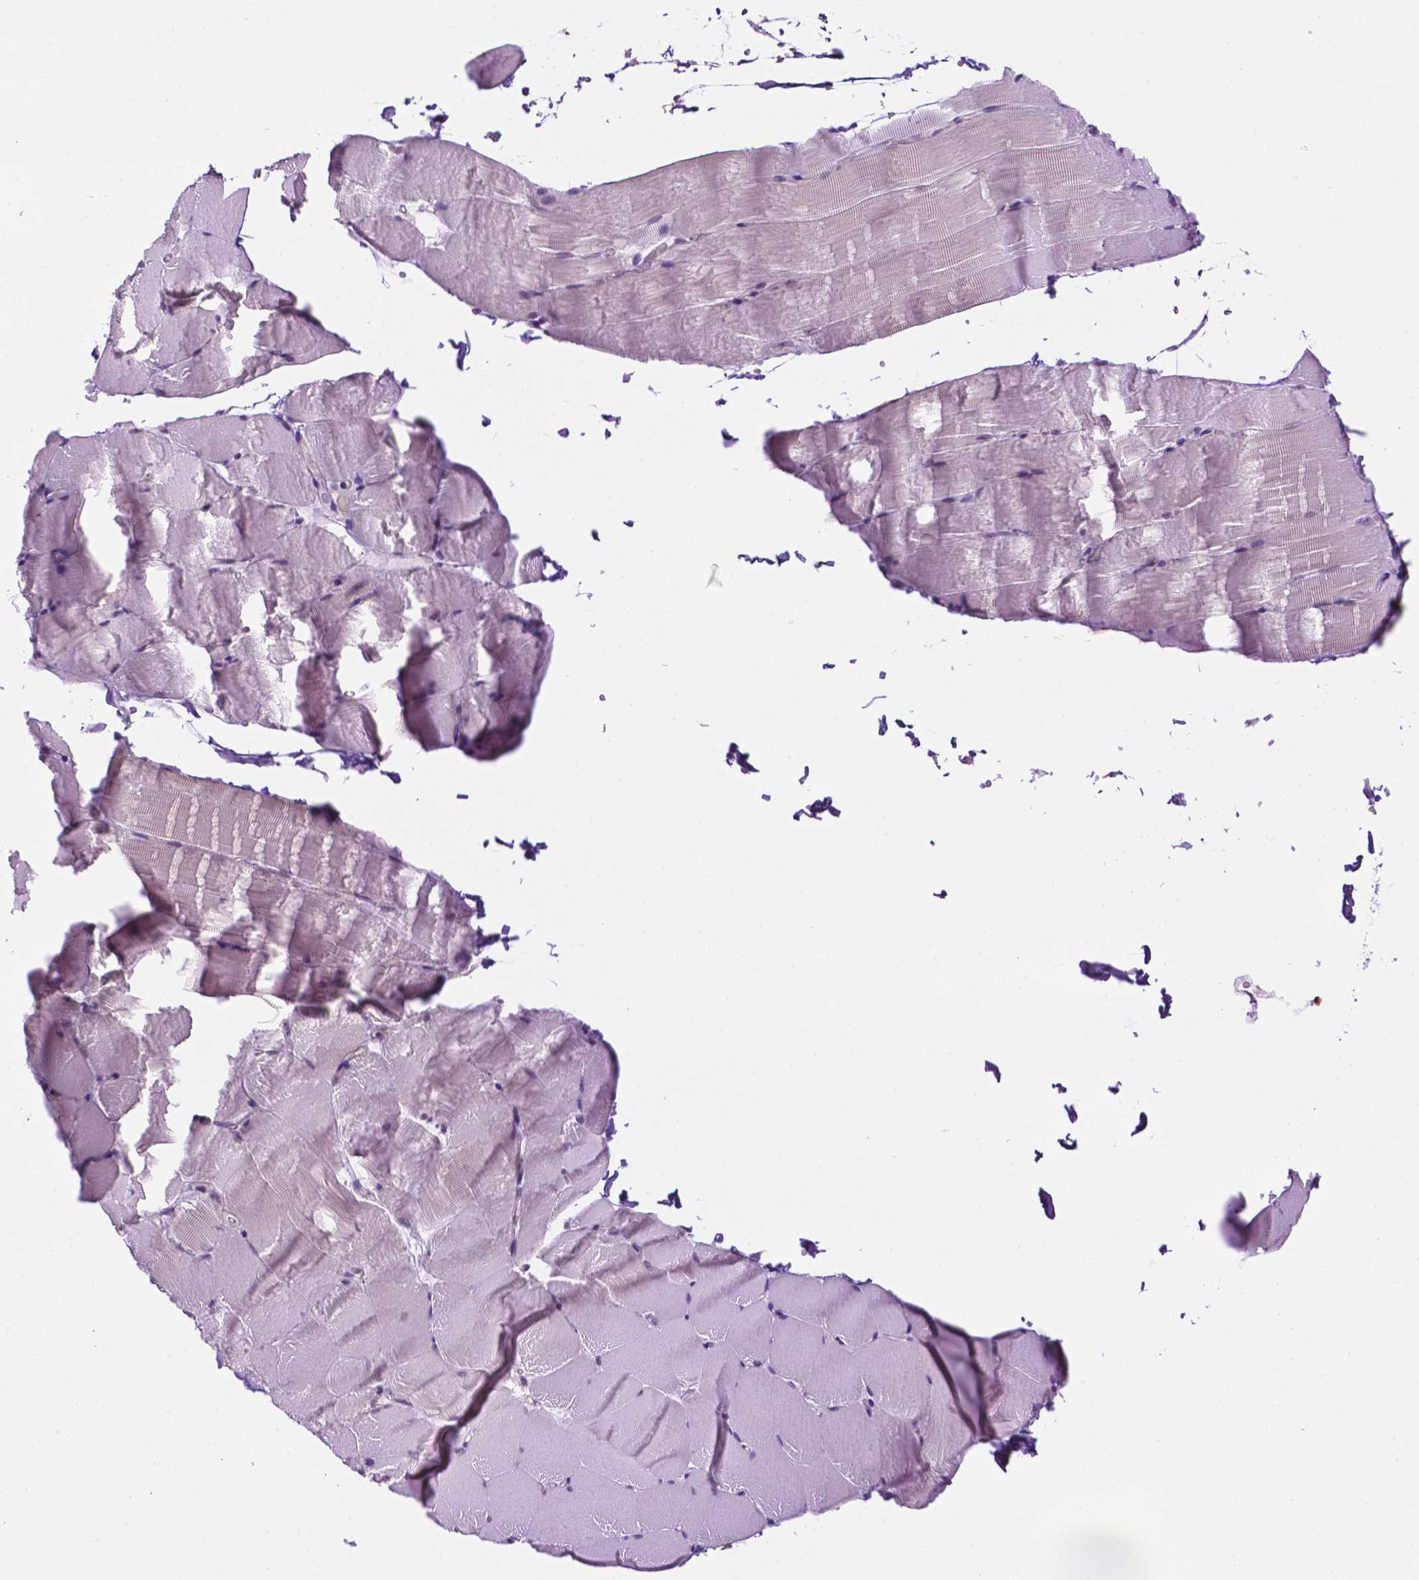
{"staining": {"intensity": "negative", "quantity": "none", "location": "none"}, "tissue": "skeletal muscle", "cell_type": "Myocytes", "image_type": "normal", "snomed": [{"axis": "morphology", "description": "Normal tissue, NOS"}, {"axis": "topography", "description": "Skeletal muscle"}], "caption": "High power microscopy photomicrograph of an immunohistochemistry histopathology image of normal skeletal muscle, revealing no significant positivity in myocytes.", "gene": "TACSTD2", "patient": {"sex": "female", "age": 37}}